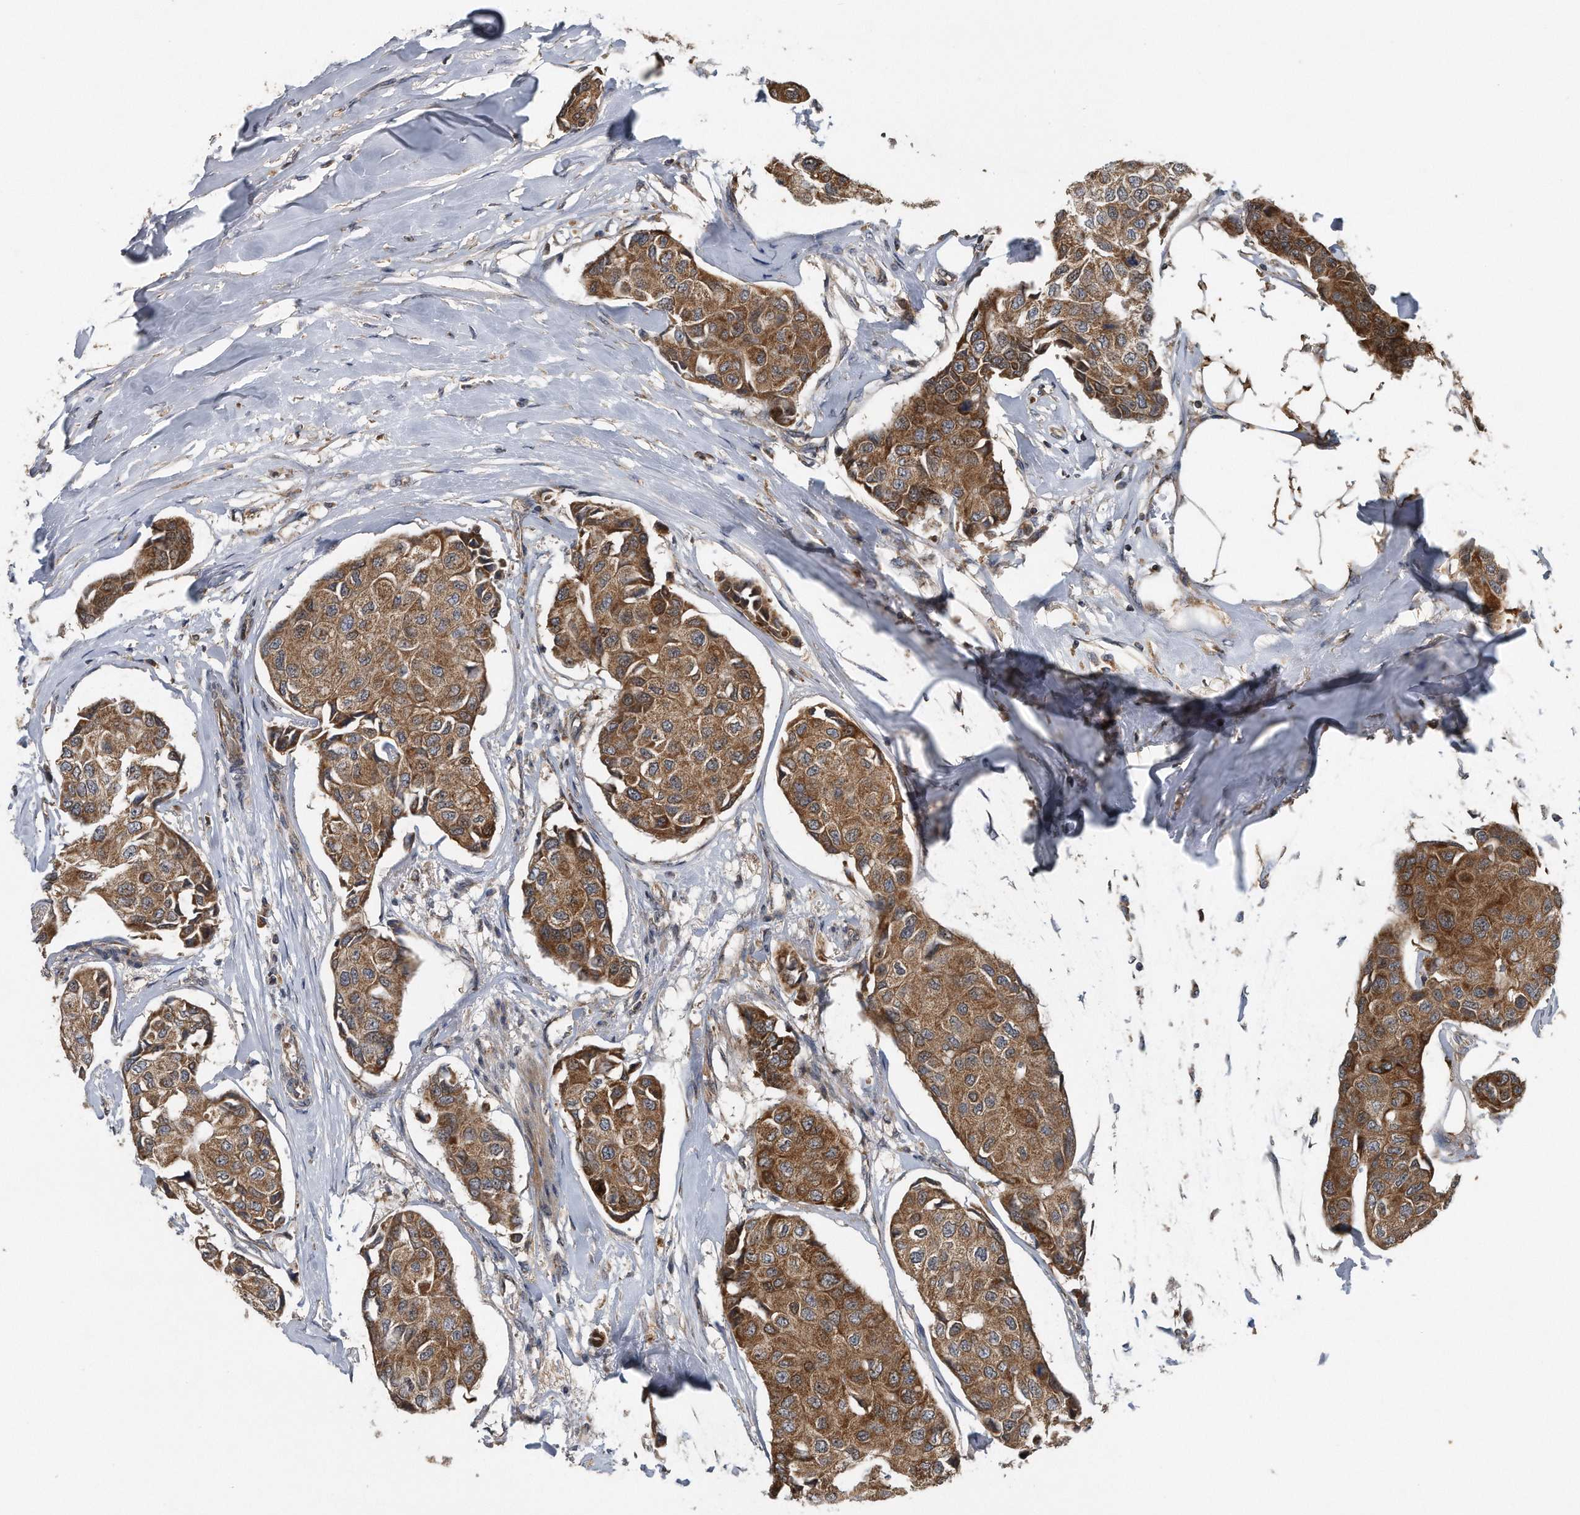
{"staining": {"intensity": "strong", "quantity": ">75%", "location": "cytoplasmic/membranous"}, "tissue": "breast cancer", "cell_type": "Tumor cells", "image_type": "cancer", "snomed": [{"axis": "morphology", "description": "Duct carcinoma"}, {"axis": "topography", "description": "Breast"}], "caption": "This image demonstrates immunohistochemistry (IHC) staining of human breast invasive ductal carcinoma, with high strong cytoplasmic/membranous expression in about >75% of tumor cells.", "gene": "ALPK2", "patient": {"sex": "female", "age": 80}}